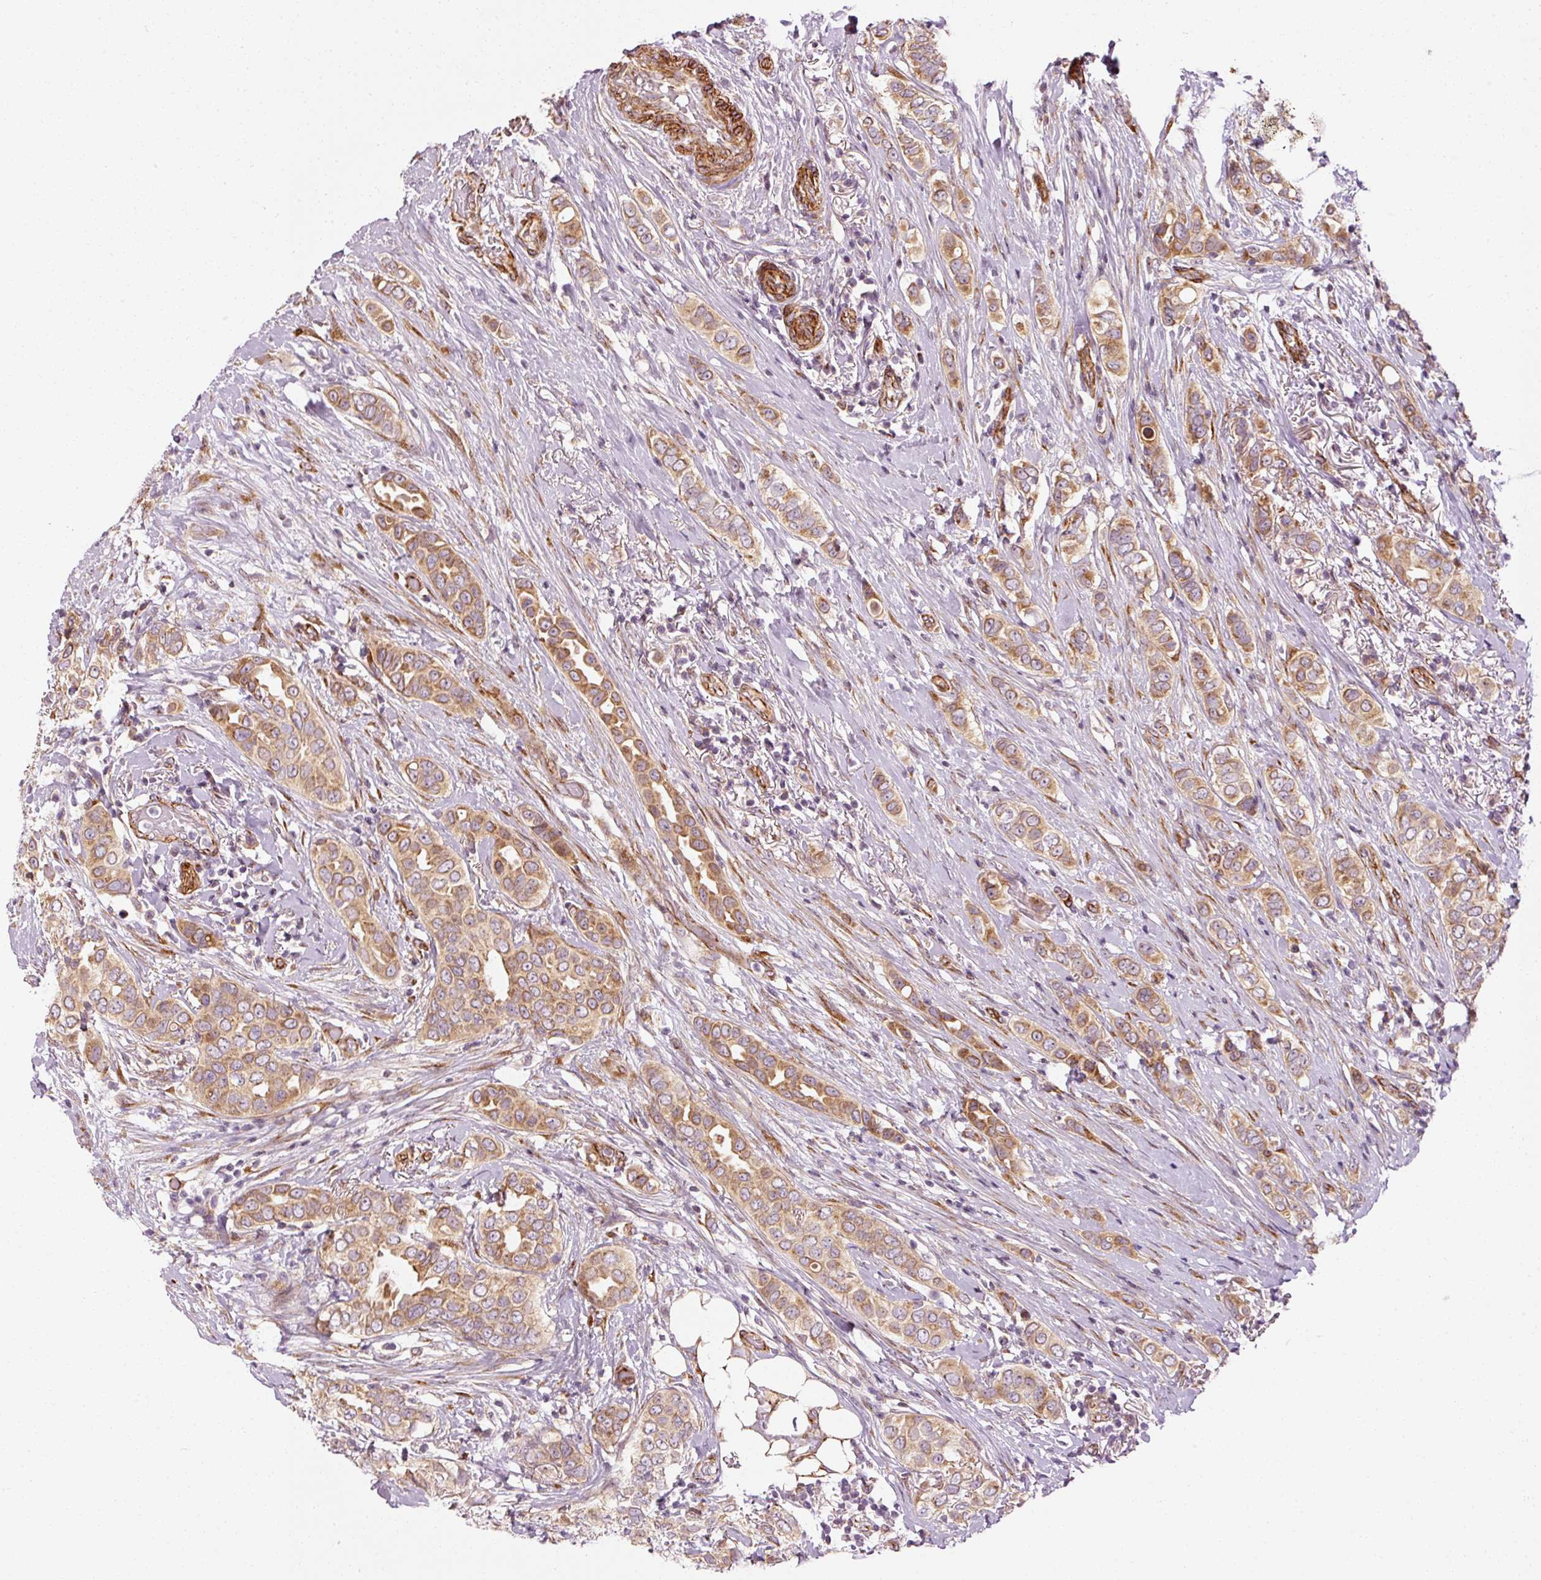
{"staining": {"intensity": "moderate", "quantity": ">75%", "location": "cytoplasmic/membranous"}, "tissue": "breast cancer", "cell_type": "Tumor cells", "image_type": "cancer", "snomed": [{"axis": "morphology", "description": "Lobular carcinoma"}, {"axis": "topography", "description": "Breast"}], "caption": "Brown immunohistochemical staining in human breast lobular carcinoma exhibits moderate cytoplasmic/membranous positivity in approximately >75% of tumor cells.", "gene": "PPP1R14B", "patient": {"sex": "female", "age": 51}}